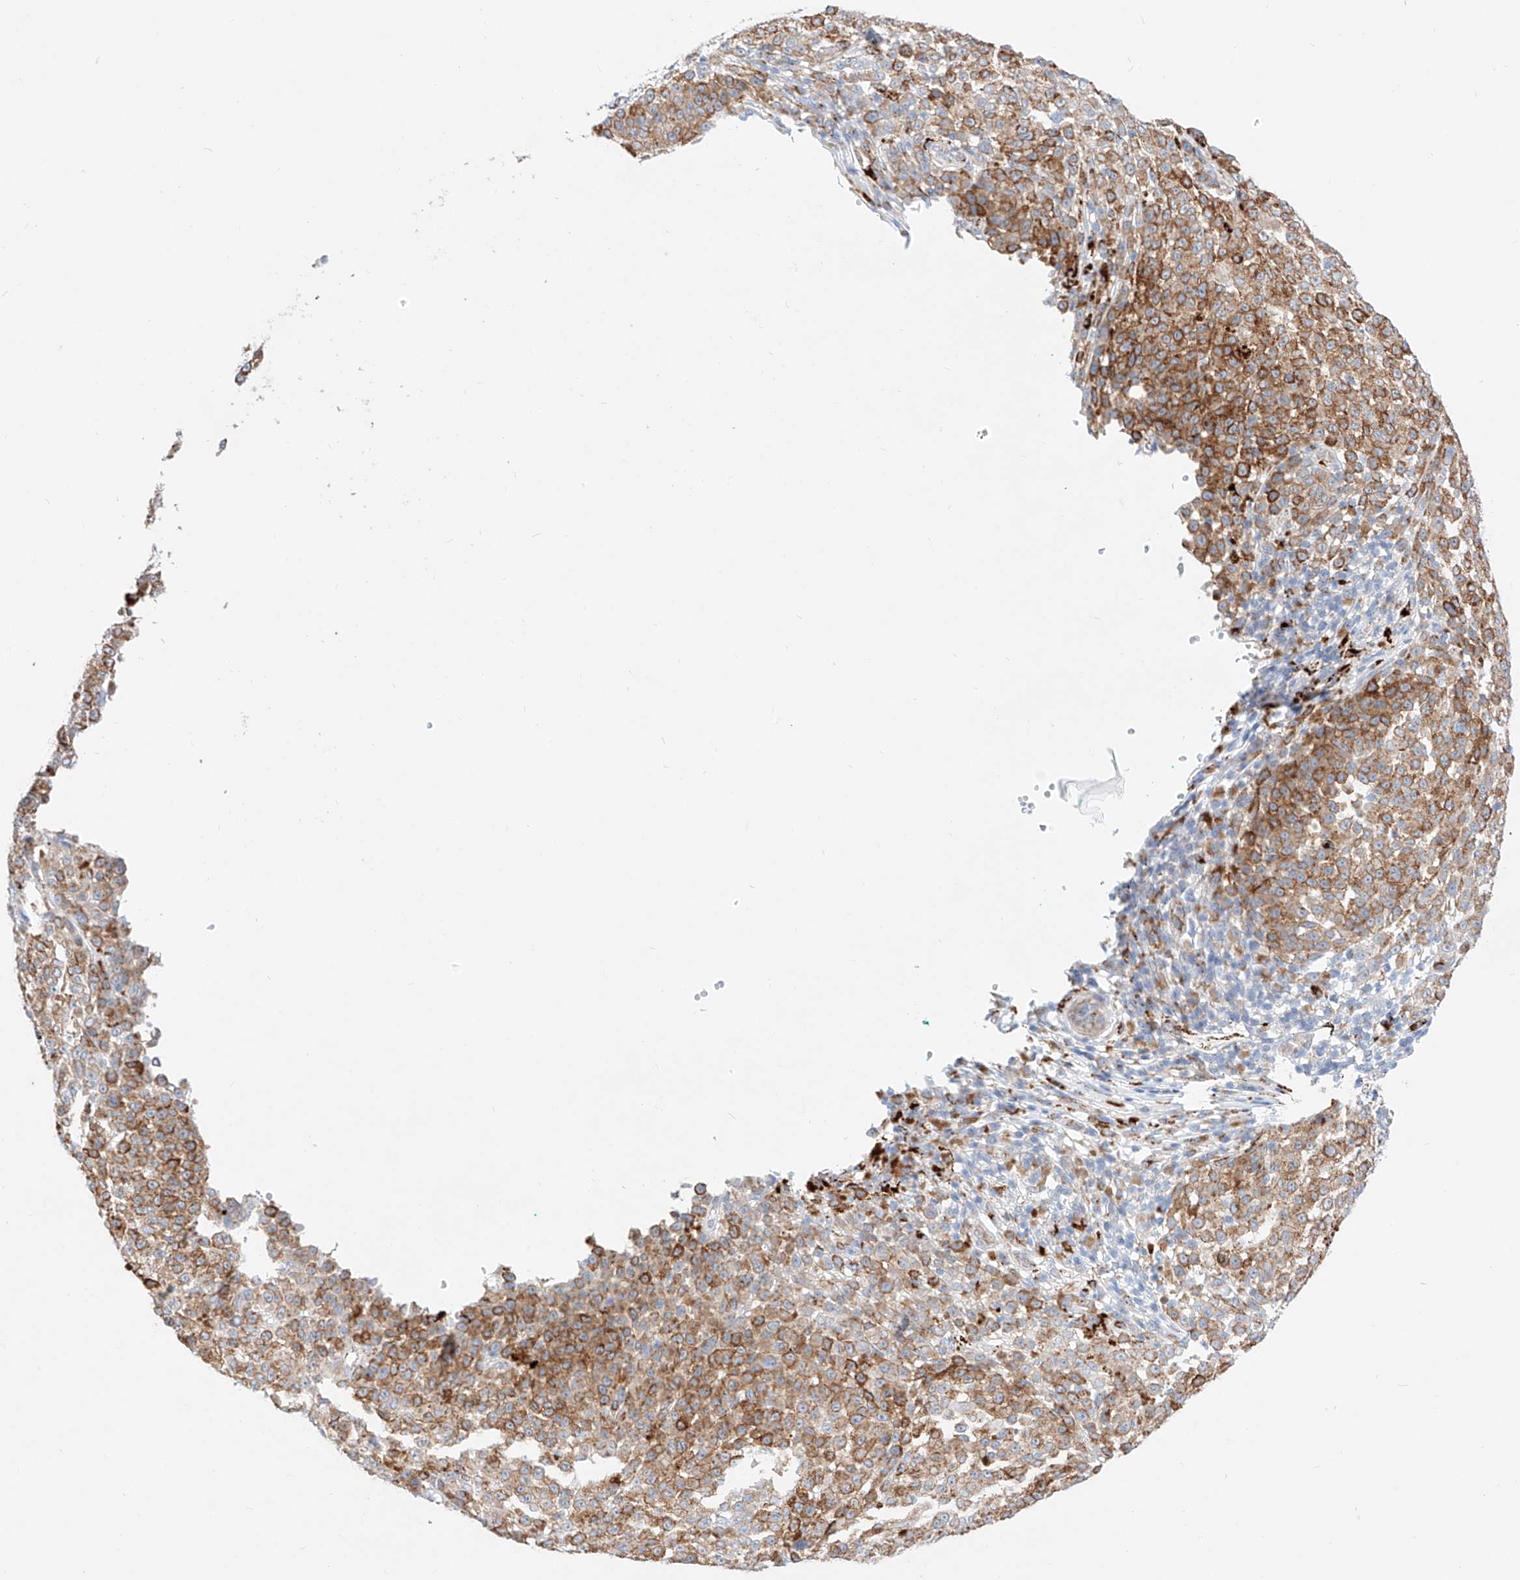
{"staining": {"intensity": "moderate", "quantity": ">75%", "location": "cytoplasmic/membranous"}, "tissue": "melanoma", "cell_type": "Tumor cells", "image_type": "cancer", "snomed": [{"axis": "morphology", "description": "Malignant melanoma, NOS"}, {"axis": "topography", "description": "Skin"}], "caption": "Melanoma stained with DAB (3,3'-diaminobenzidine) immunohistochemistry (IHC) reveals medium levels of moderate cytoplasmic/membranous expression in about >75% of tumor cells.", "gene": "C6orf62", "patient": {"sex": "female", "age": 94}}